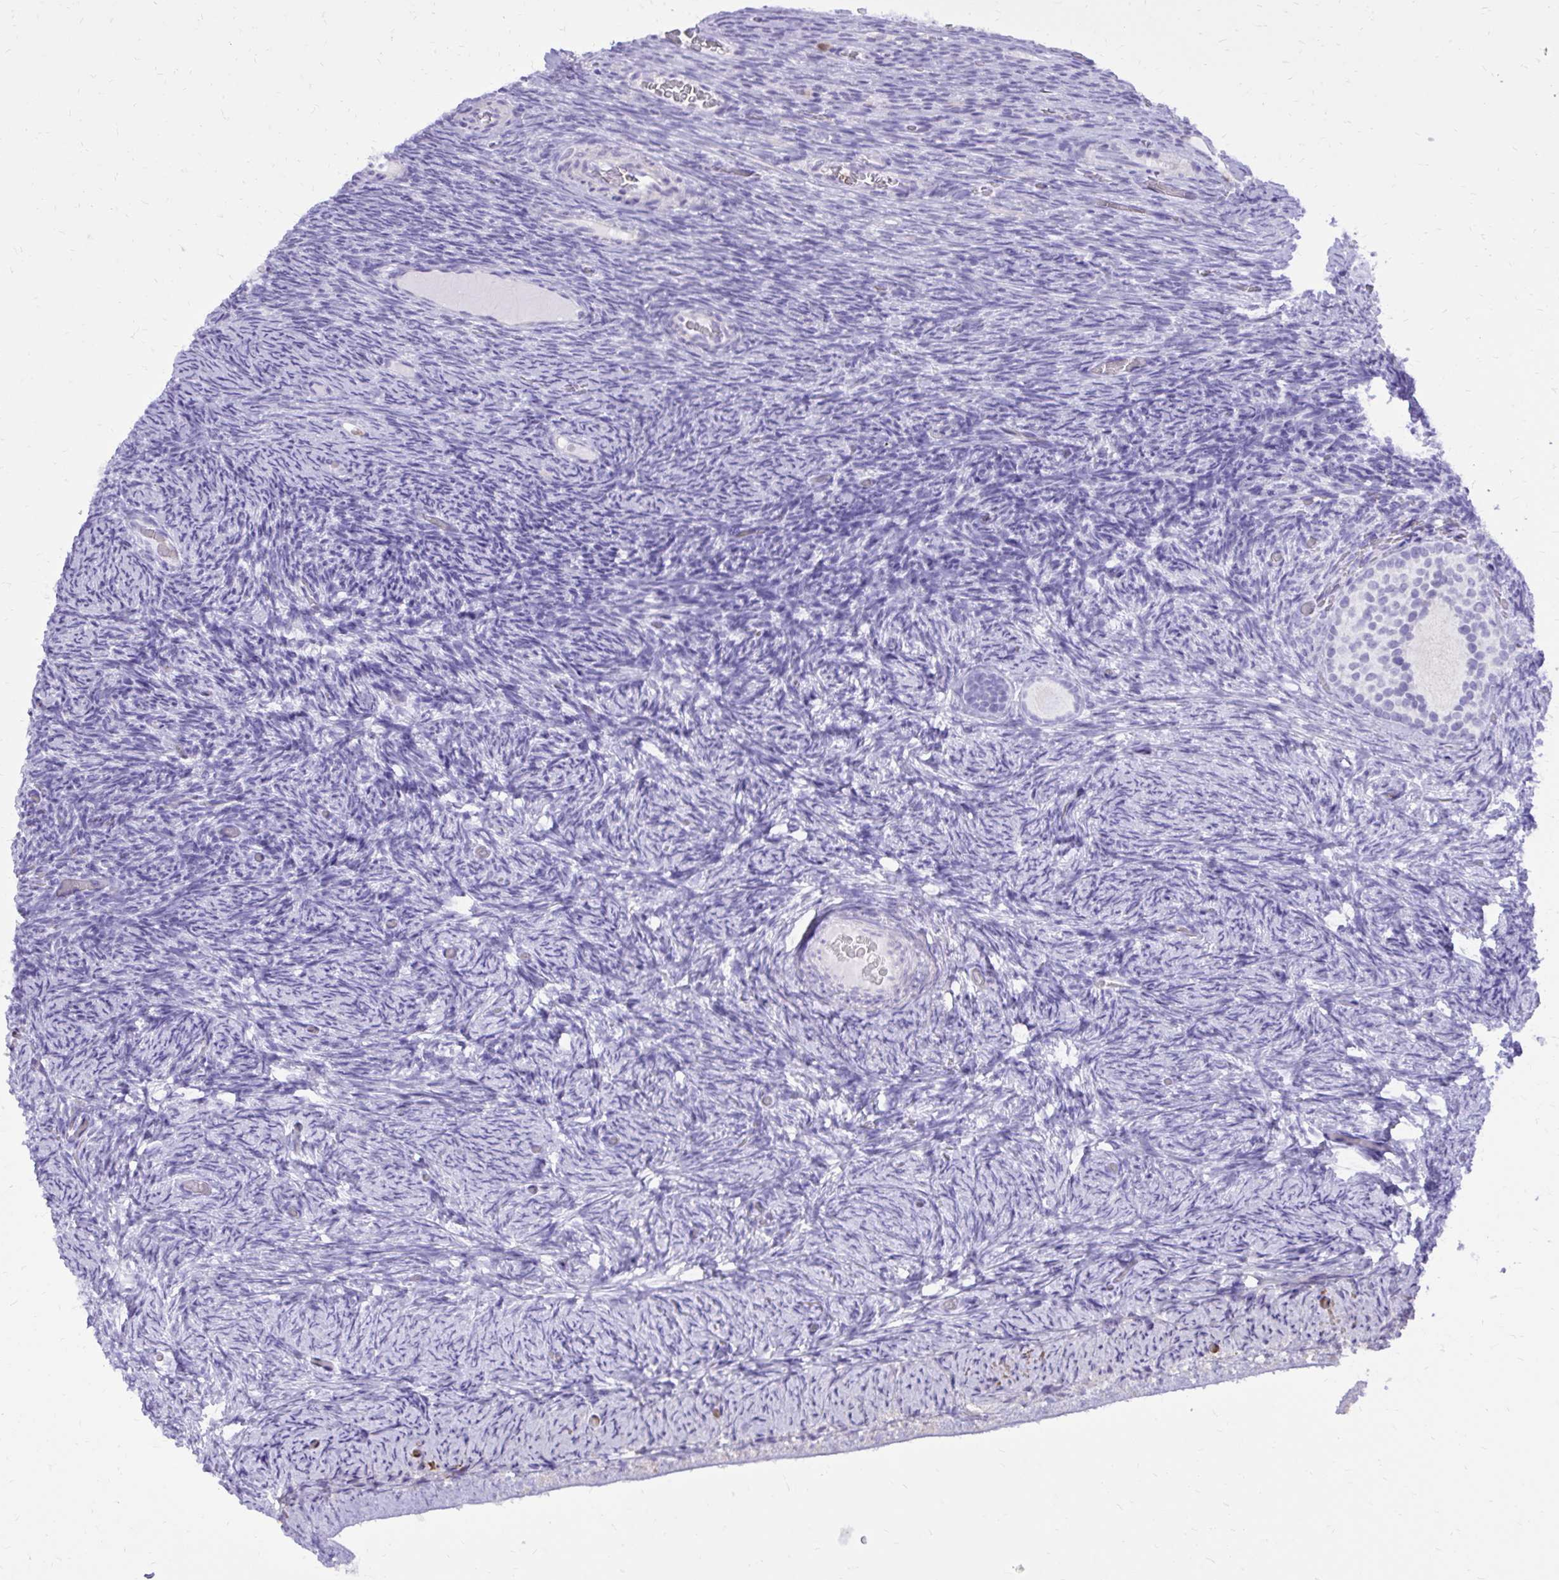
{"staining": {"intensity": "negative", "quantity": "none", "location": "none"}, "tissue": "ovary", "cell_type": "Follicle cells", "image_type": "normal", "snomed": [{"axis": "morphology", "description": "Normal tissue, NOS"}, {"axis": "topography", "description": "Ovary"}], "caption": "Immunohistochemistry of normal ovary exhibits no expression in follicle cells. (DAB (3,3'-diaminobenzidine) immunohistochemistry (IHC) with hematoxylin counter stain).", "gene": "CAT", "patient": {"sex": "female", "age": 34}}